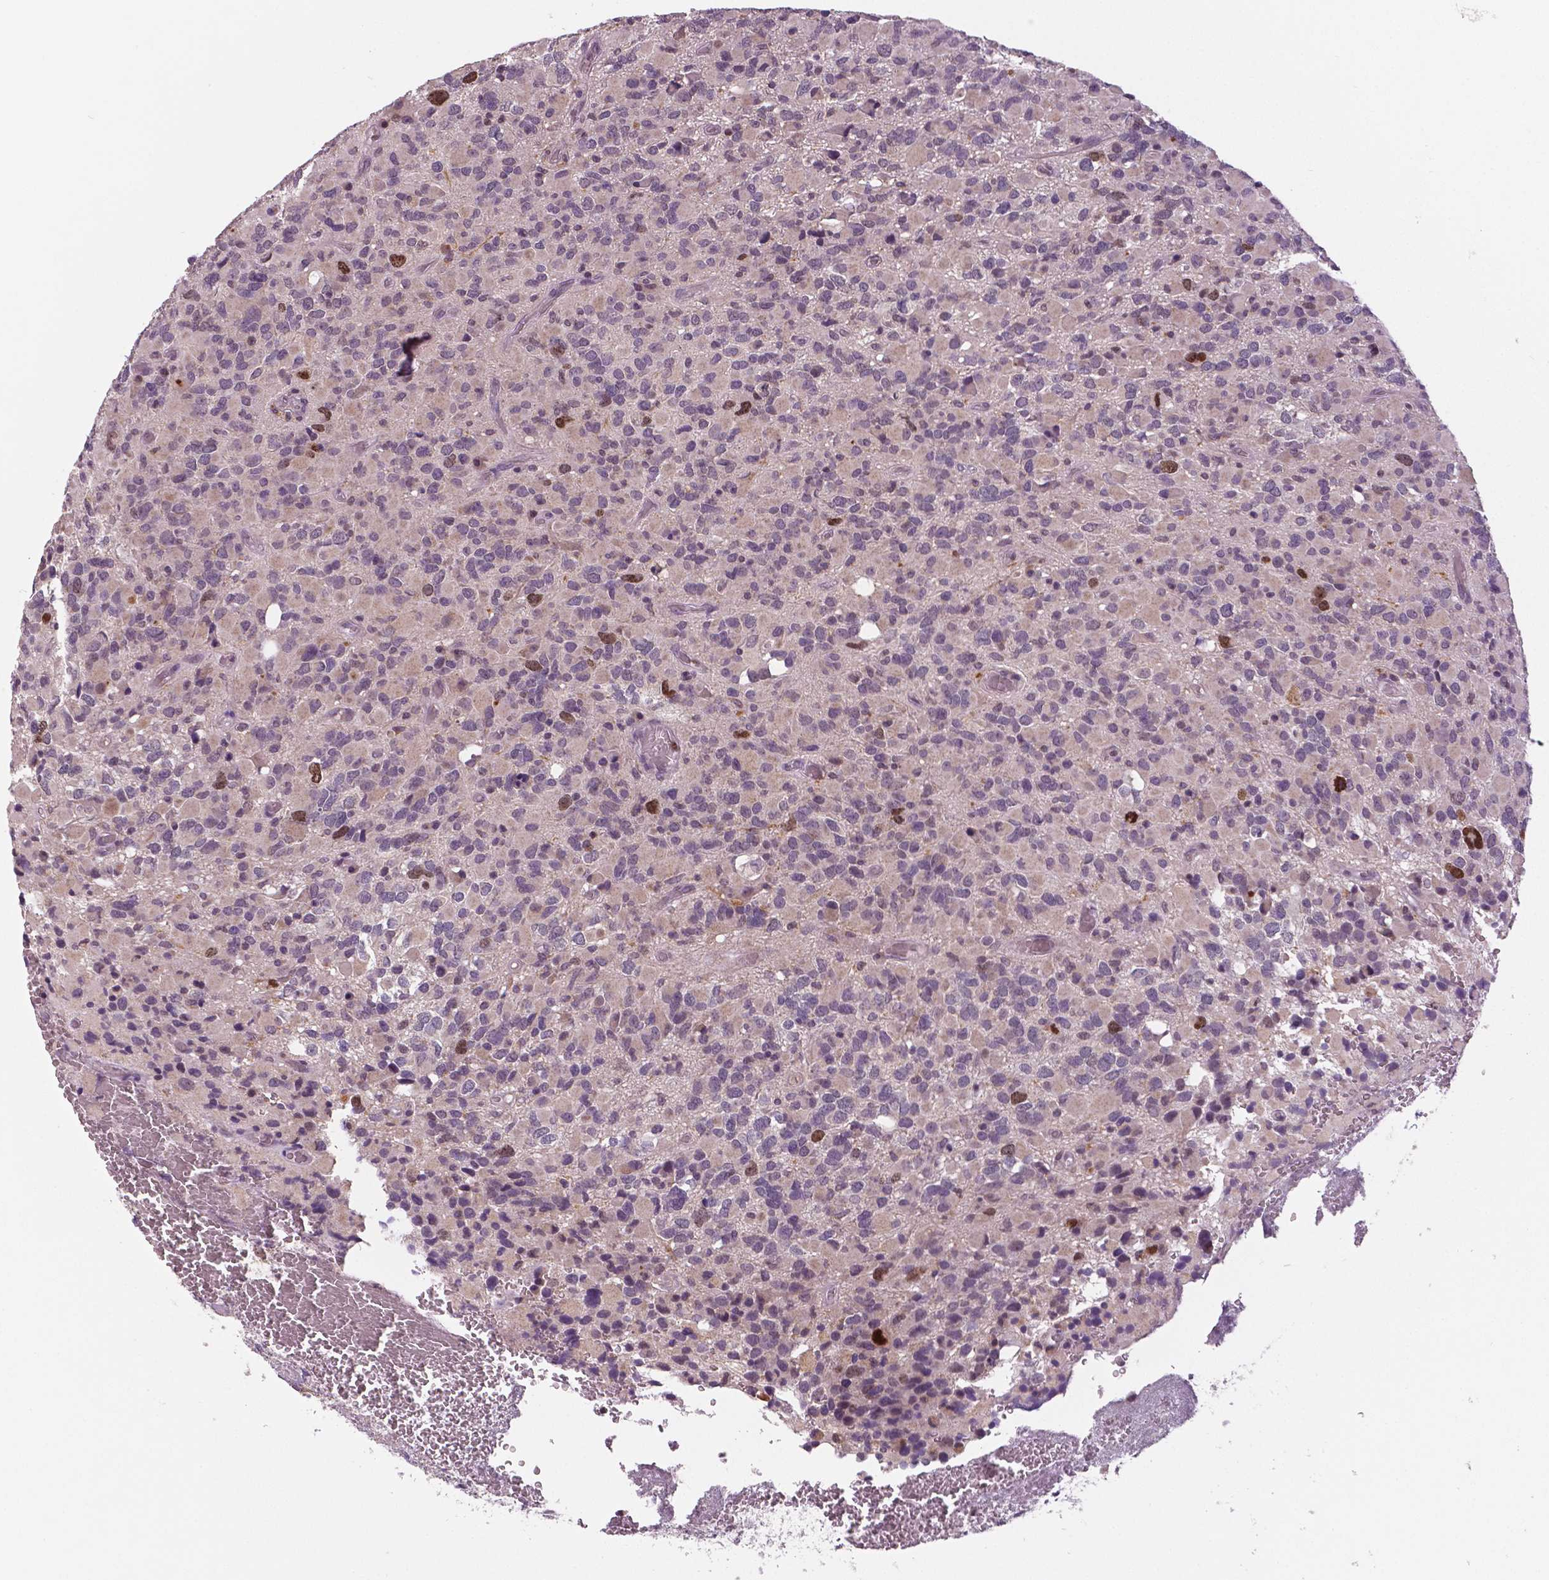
{"staining": {"intensity": "negative", "quantity": "none", "location": "none"}, "tissue": "glioma", "cell_type": "Tumor cells", "image_type": "cancer", "snomed": [{"axis": "morphology", "description": "Glioma, malignant, High grade"}, {"axis": "topography", "description": "Brain"}], "caption": "Image shows no significant protein expression in tumor cells of malignant glioma (high-grade).", "gene": "MKI67", "patient": {"sex": "female", "age": 40}}